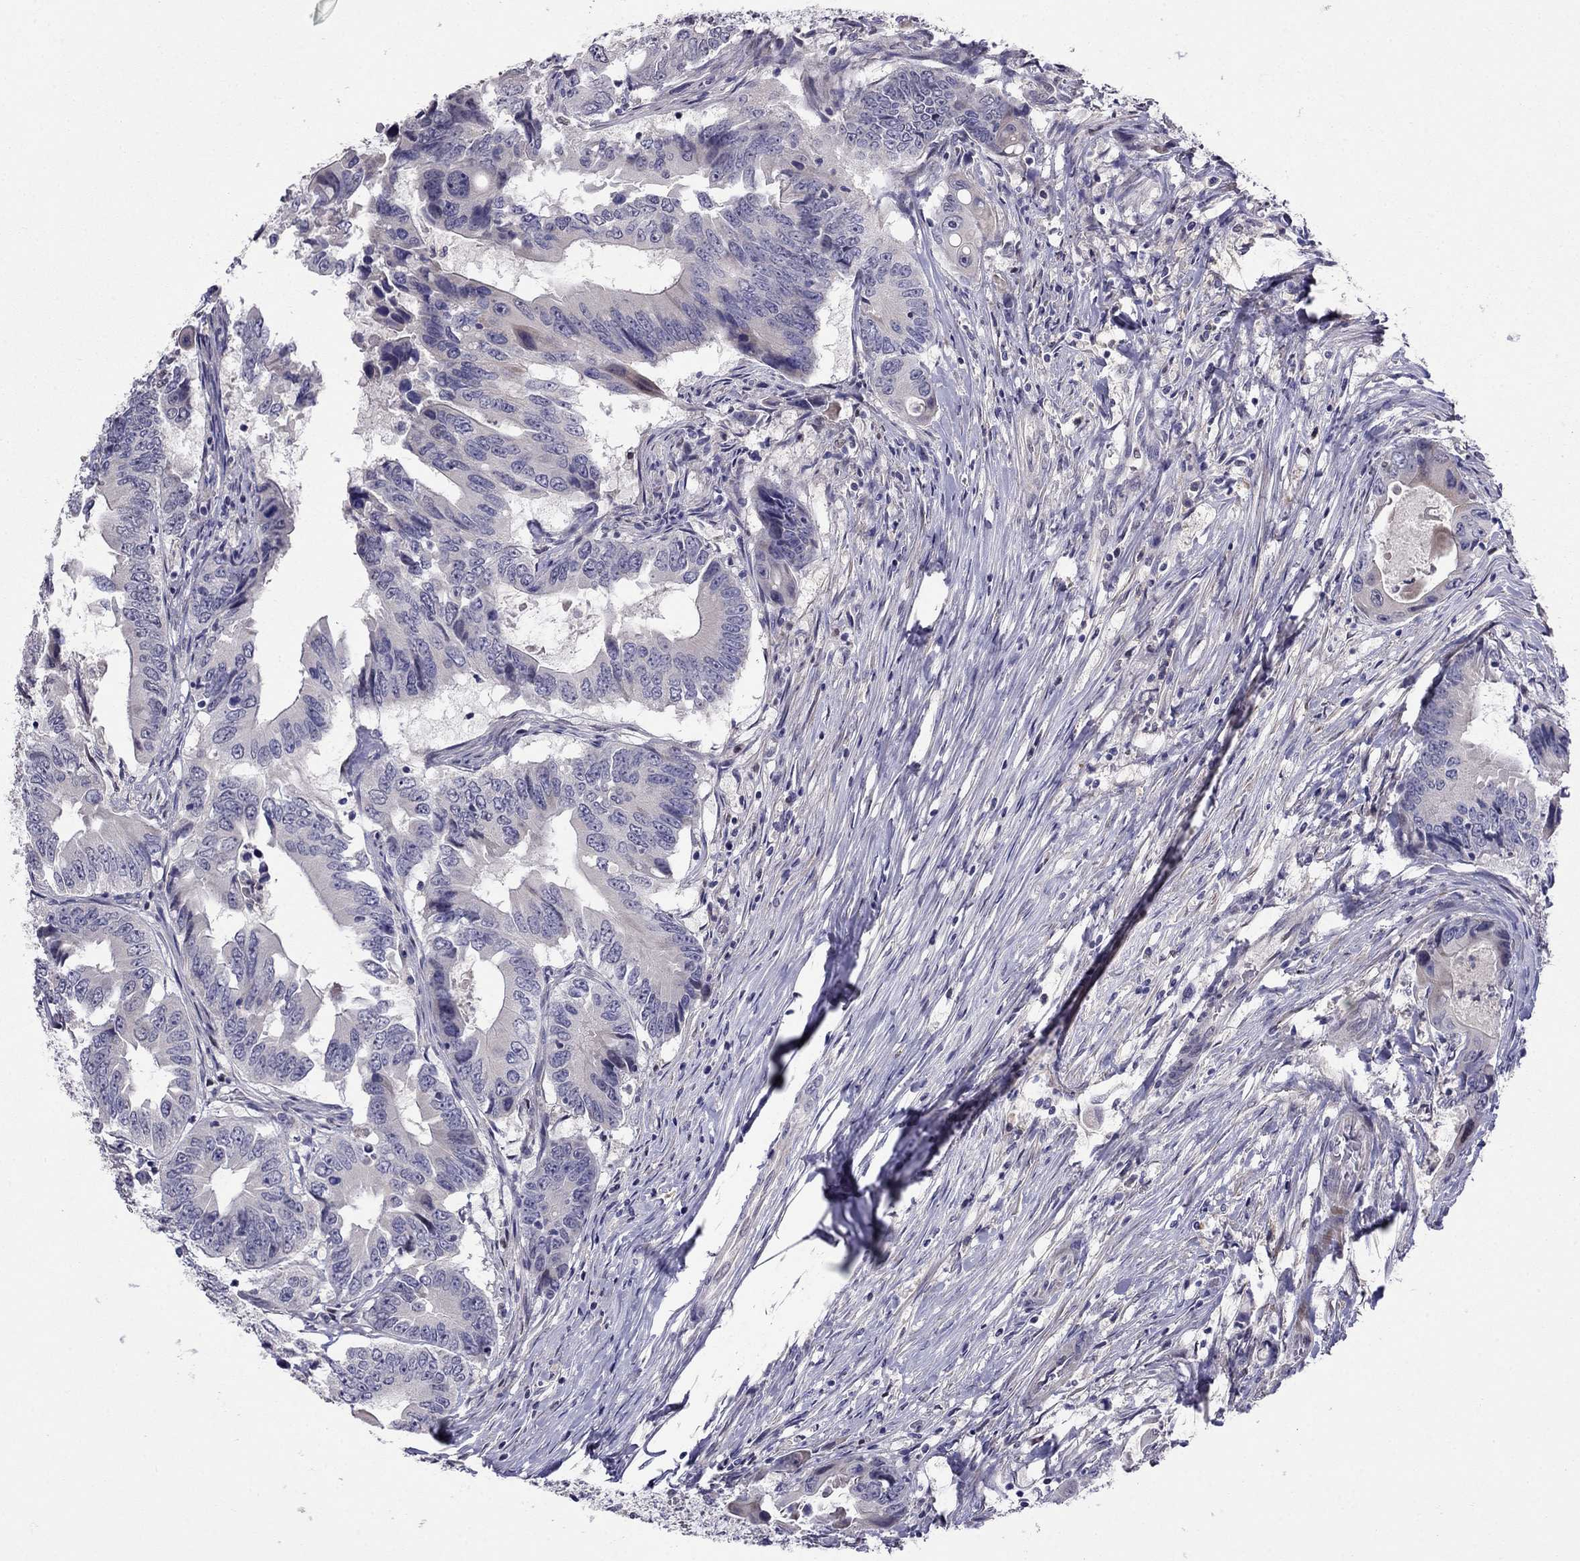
{"staining": {"intensity": "negative", "quantity": "none", "location": "none"}, "tissue": "colorectal cancer", "cell_type": "Tumor cells", "image_type": "cancer", "snomed": [{"axis": "morphology", "description": "Adenocarcinoma, NOS"}, {"axis": "topography", "description": "Colon"}], "caption": "This is an immunohistochemistry photomicrograph of colorectal cancer. There is no staining in tumor cells.", "gene": "LRRC39", "patient": {"sex": "female", "age": 90}}